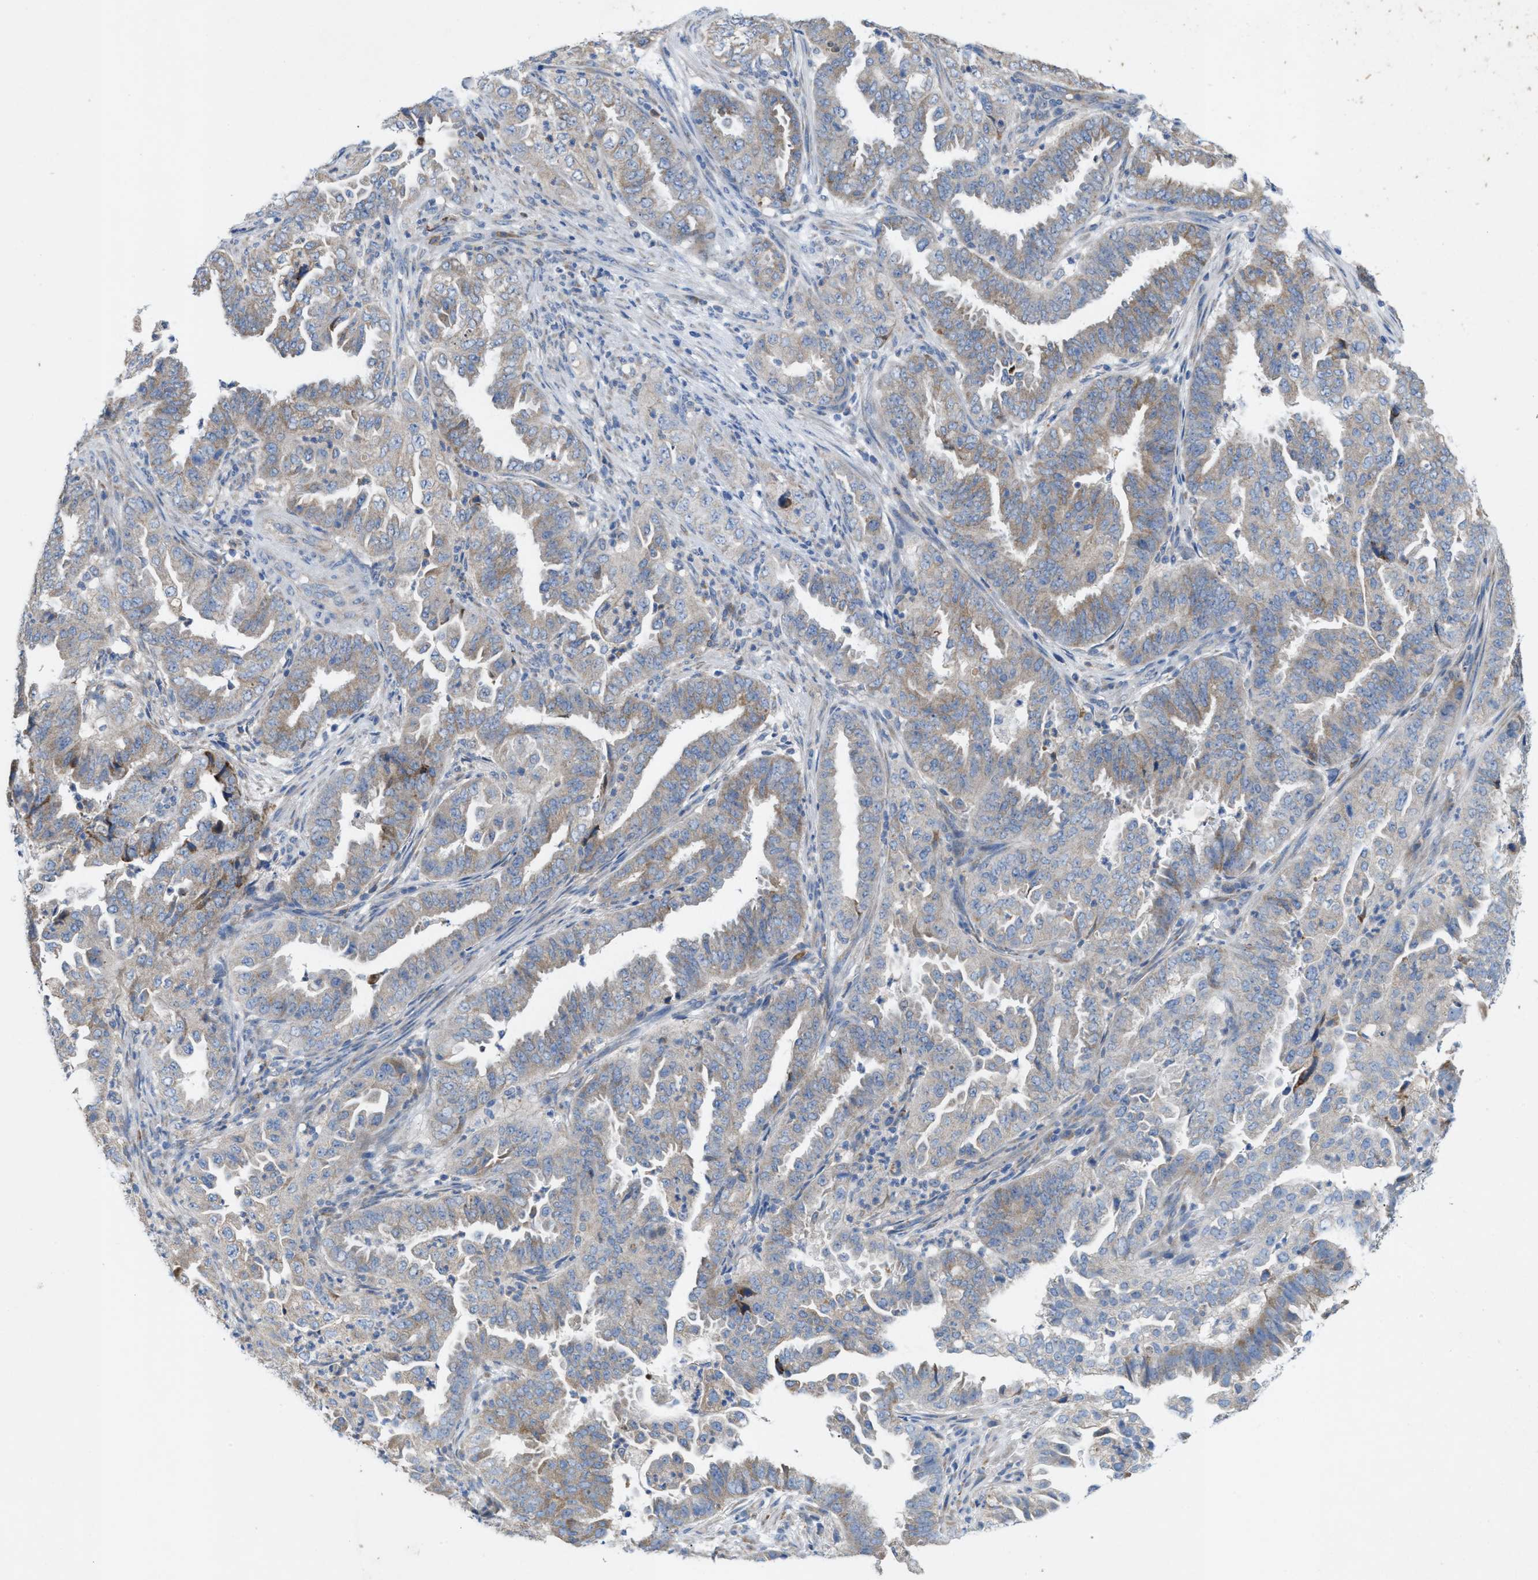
{"staining": {"intensity": "weak", "quantity": "25%-75%", "location": "cytoplasmic/membranous"}, "tissue": "endometrial cancer", "cell_type": "Tumor cells", "image_type": "cancer", "snomed": [{"axis": "morphology", "description": "Adenocarcinoma, NOS"}, {"axis": "topography", "description": "Endometrium"}], "caption": "IHC (DAB) staining of human adenocarcinoma (endometrial) reveals weak cytoplasmic/membranous protein staining in approximately 25%-75% of tumor cells.", "gene": "DYNC2I1", "patient": {"sex": "female", "age": 51}}